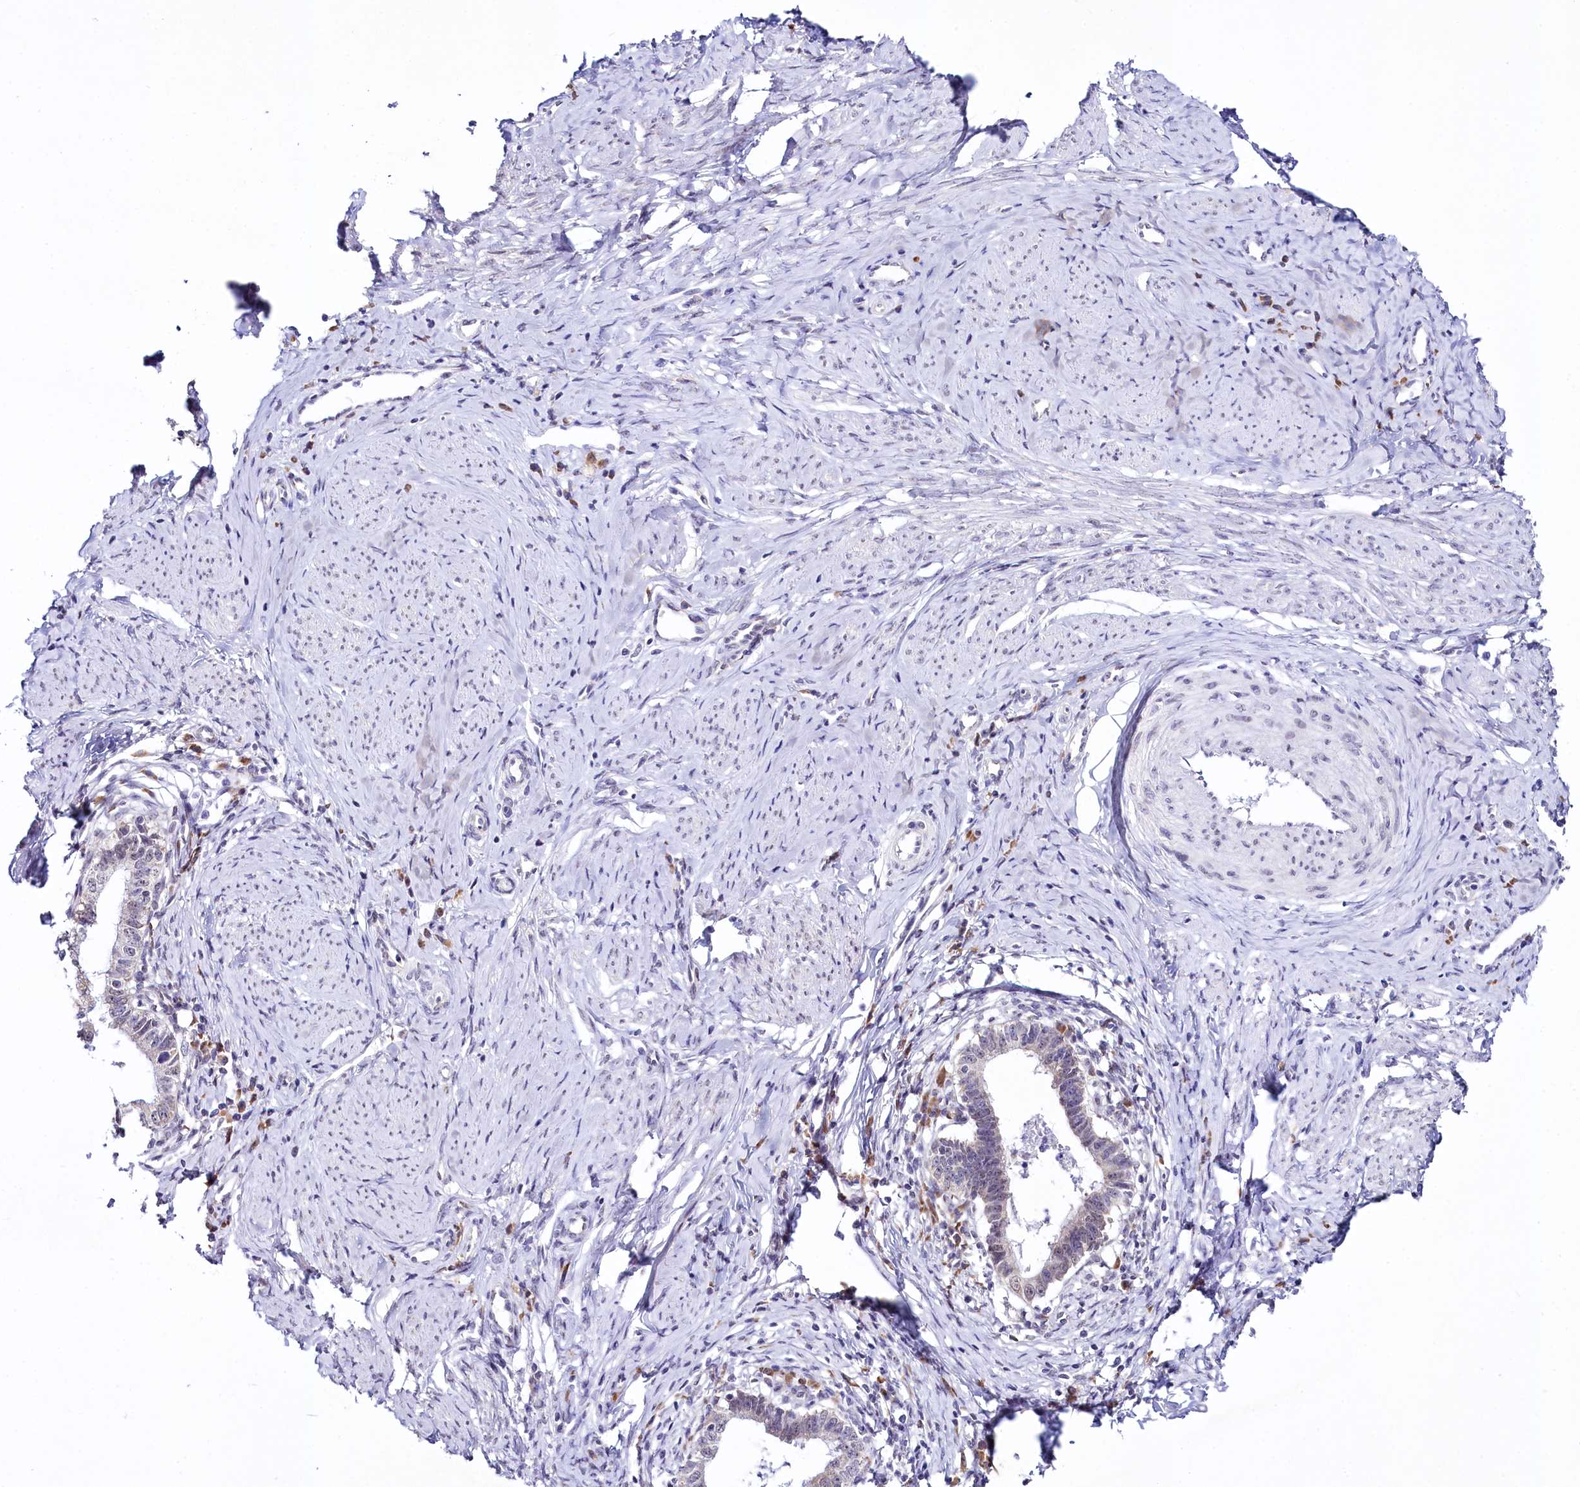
{"staining": {"intensity": "moderate", "quantity": "25%-75%", "location": "nuclear"}, "tissue": "cervical cancer", "cell_type": "Tumor cells", "image_type": "cancer", "snomed": [{"axis": "morphology", "description": "Adenocarcinoma, NOS"}, {"axis": "topography", "description": "Cervix"}], "caption": "The image shows a brown stain indicating the presence of a protein in the nuclear of tumor cells in cervical adenocarcinoma. The staining was performed using DAB (3,3'-diaminobenzidine), with brown indicating positive protein expression. Nuclei are stained blue with hematoxylin.", "gene": "SPATS2", "patient": {"sex": "female", "age": 36}}